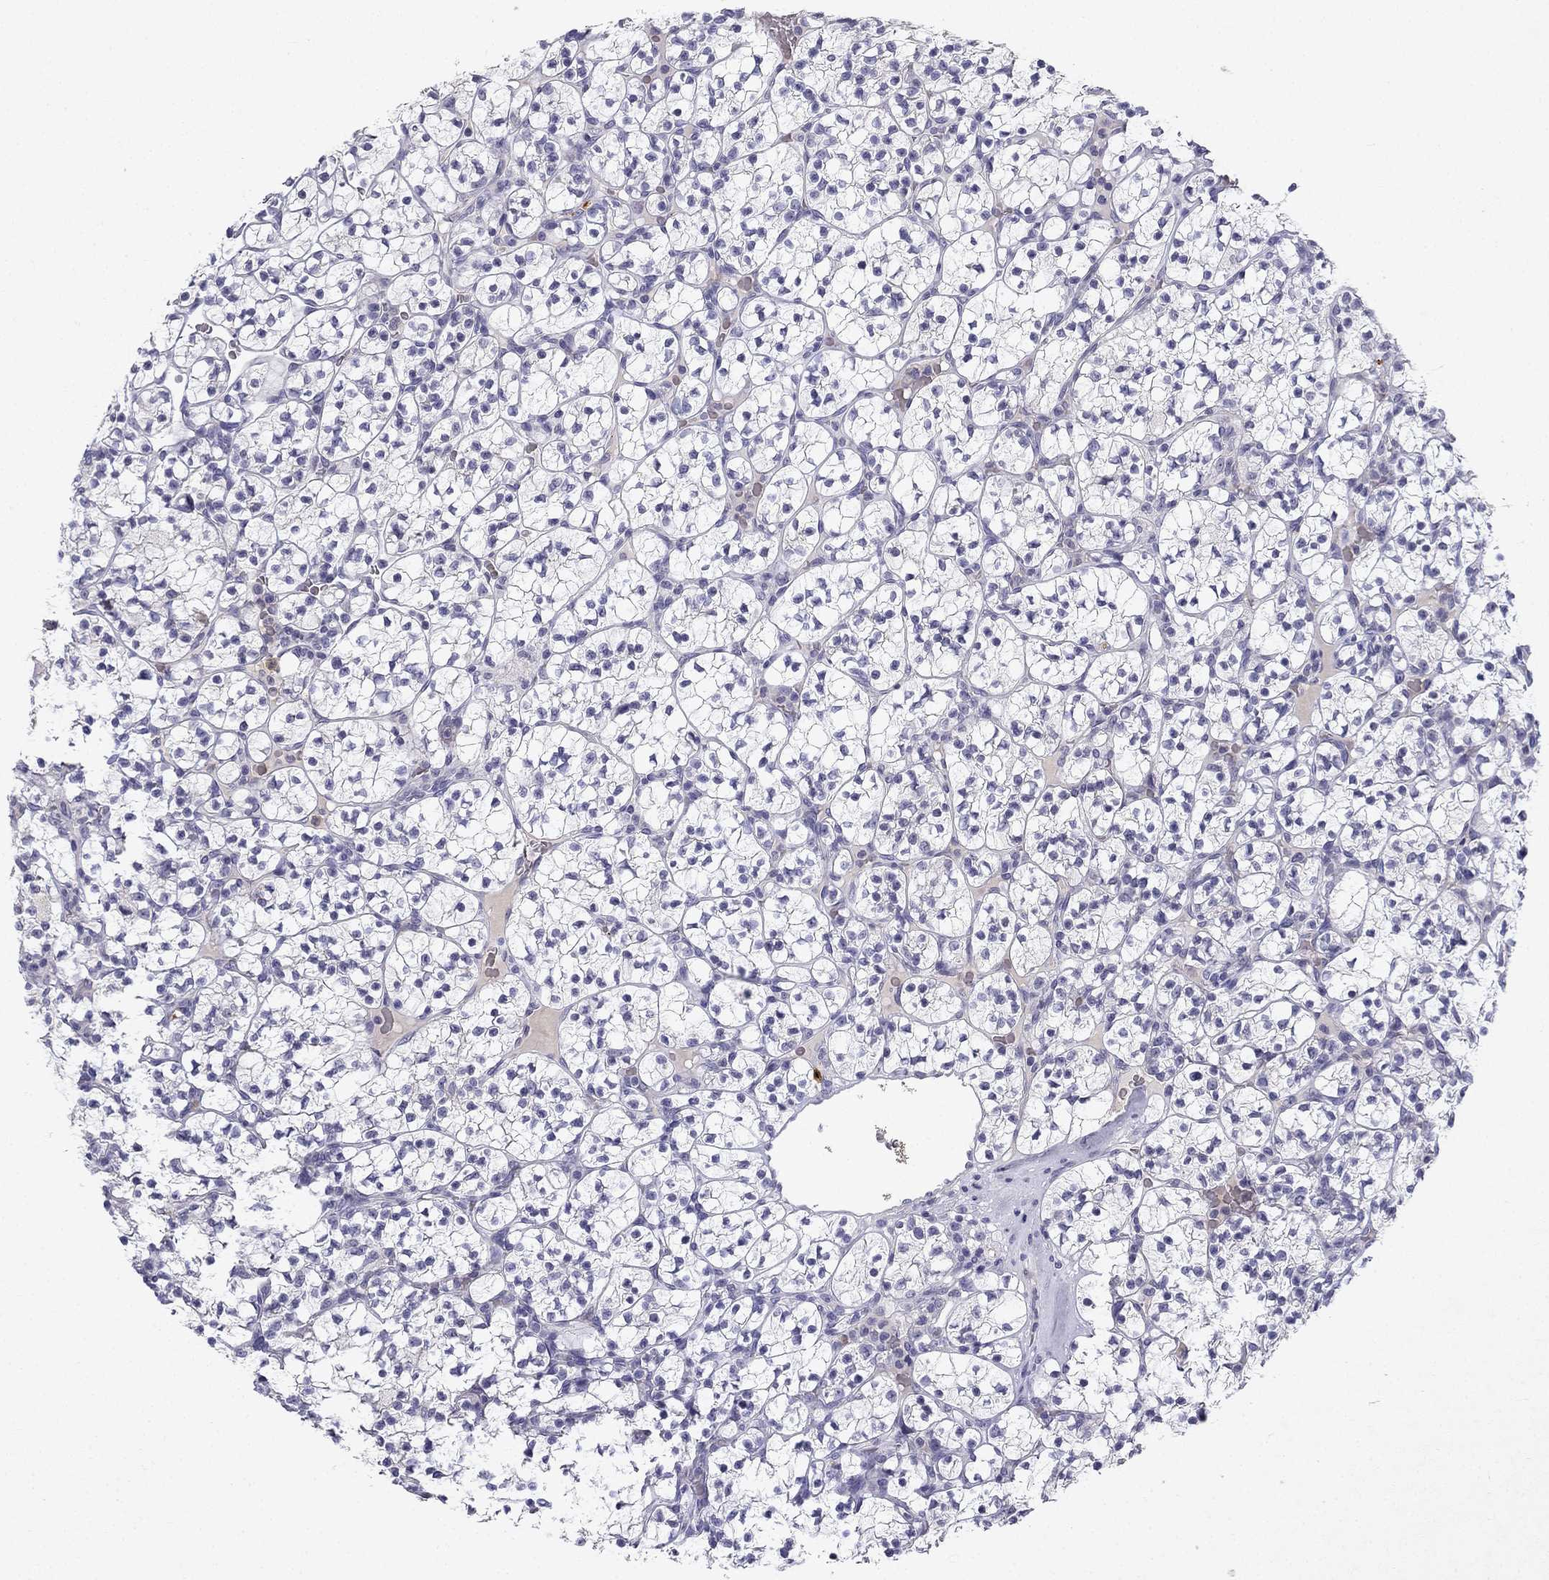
{"staining": {"intensity": "negative", "quantity": "none", "location": "none"}, "tissue": "renal cancer", "cell_type": "Tumor cells", "image_type": "cancer", "snomed": [{"axis": "morphology", "description": "Adenocarcinoma, NOS"}, {"axis": "topography", "description": "Kidney"}], "caption": "Tumor cells are negative for protein expression in human renal cancer.", "gene": "SLC6A4", "patient": {"sex": "female", "age": 89}}